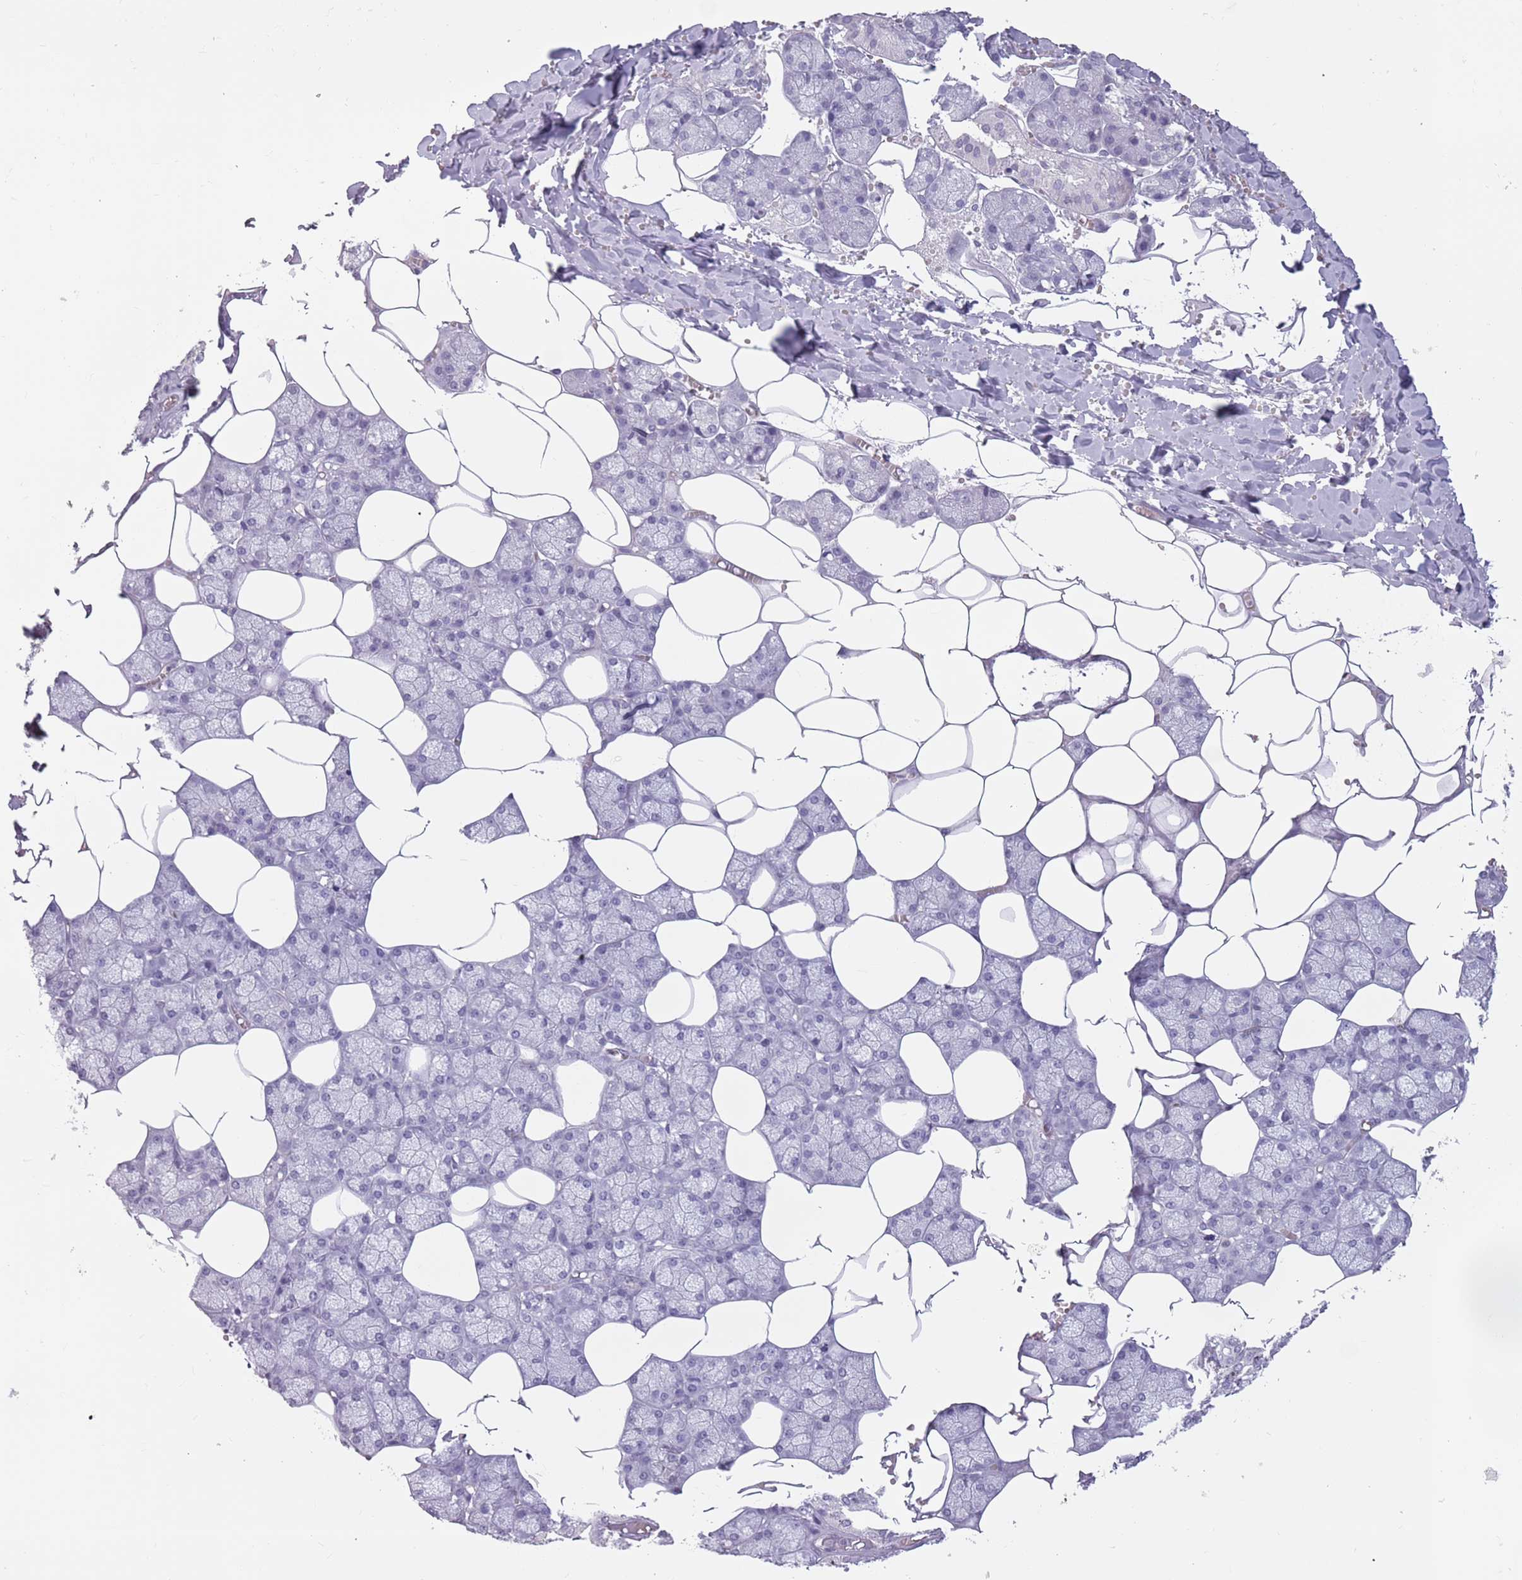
{"staining": {"intensity": "negative", "quantity": "none", "location": "none"}, "tissue": "salivary gland", "cell_type": "Glandular cells", "image_type": "normal", "snomed": [{"axis": "morphology", "description": "Normal tissue, NOS"}, {"axis": "topography", "description": "Salivary gland"}], "caption": "This micrograph is of benign salivary gland stained with IHC to label a protein in brown with the nuclei are counter-stained blue. There is no positivity in glandular cells. Brightfield microscopy of immunohistochemistry stained with DAB (3,3'-diaminobenzidine) (brown) and hematoxylin (blue), captured at high magnification.", "gene": "SUN5", "patient": {"sex": "male", "age": 62}}